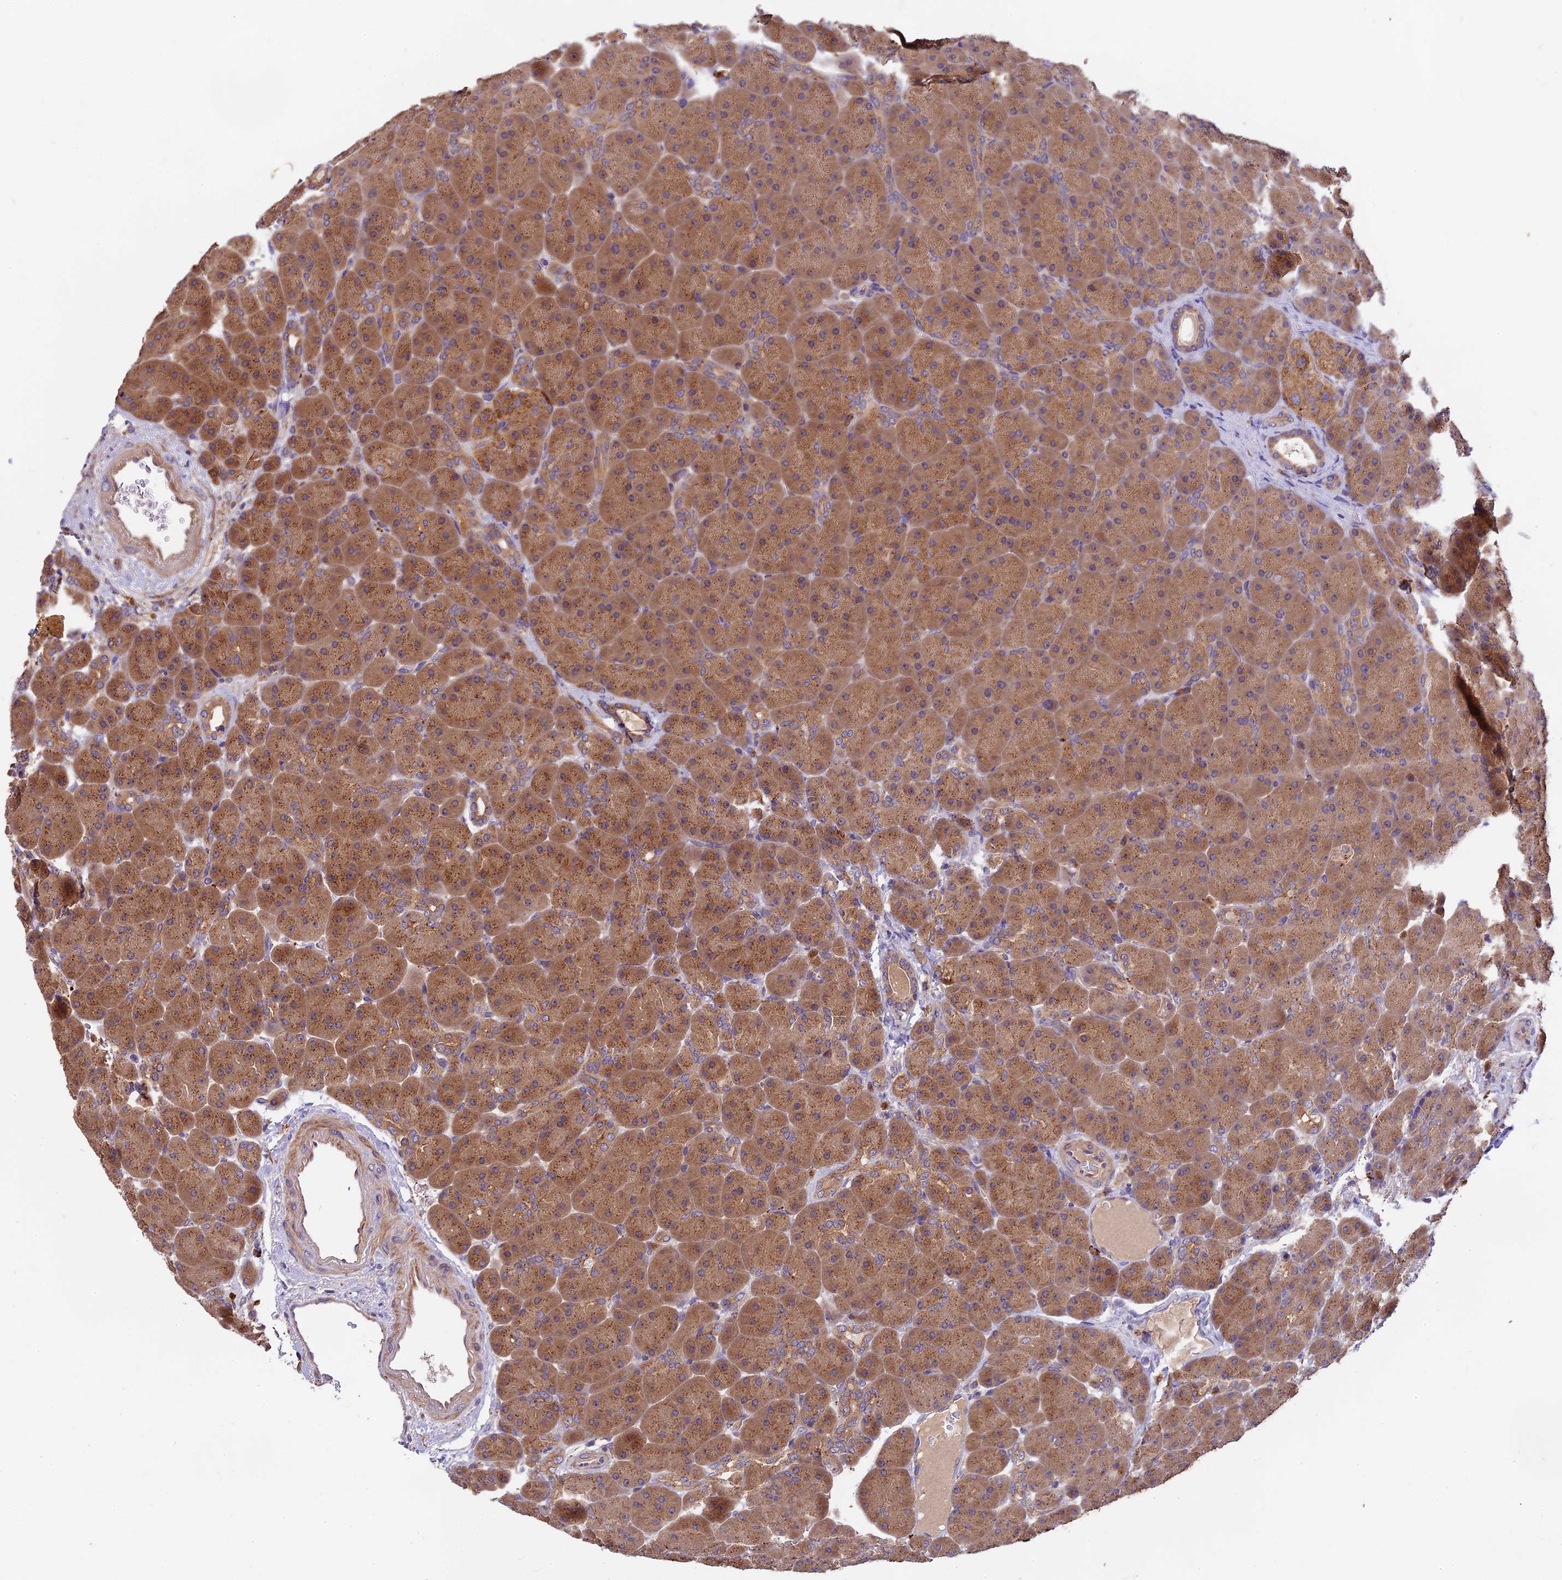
{"staining": {"intensity": "strong", "quantity": ">75%", "location": "cytoplasmic/membranous"}, "tissue": "pancreas", "cell_type": "Exocrine glandular cells", "image_type": "normal", "snomed": [{"axis": "morphology", "description": "Normal tissue, NOS"}, {"axis": "topography", "description": "Pancreas"}], "caption": "IHC of unremarkable human pancreas exhibits high levels of strong cytoplasmic/membranous expression in about >75% of exocrine glandular cells.", "gene": "COPE", "patient": {"sex": "male", "age": 66}}